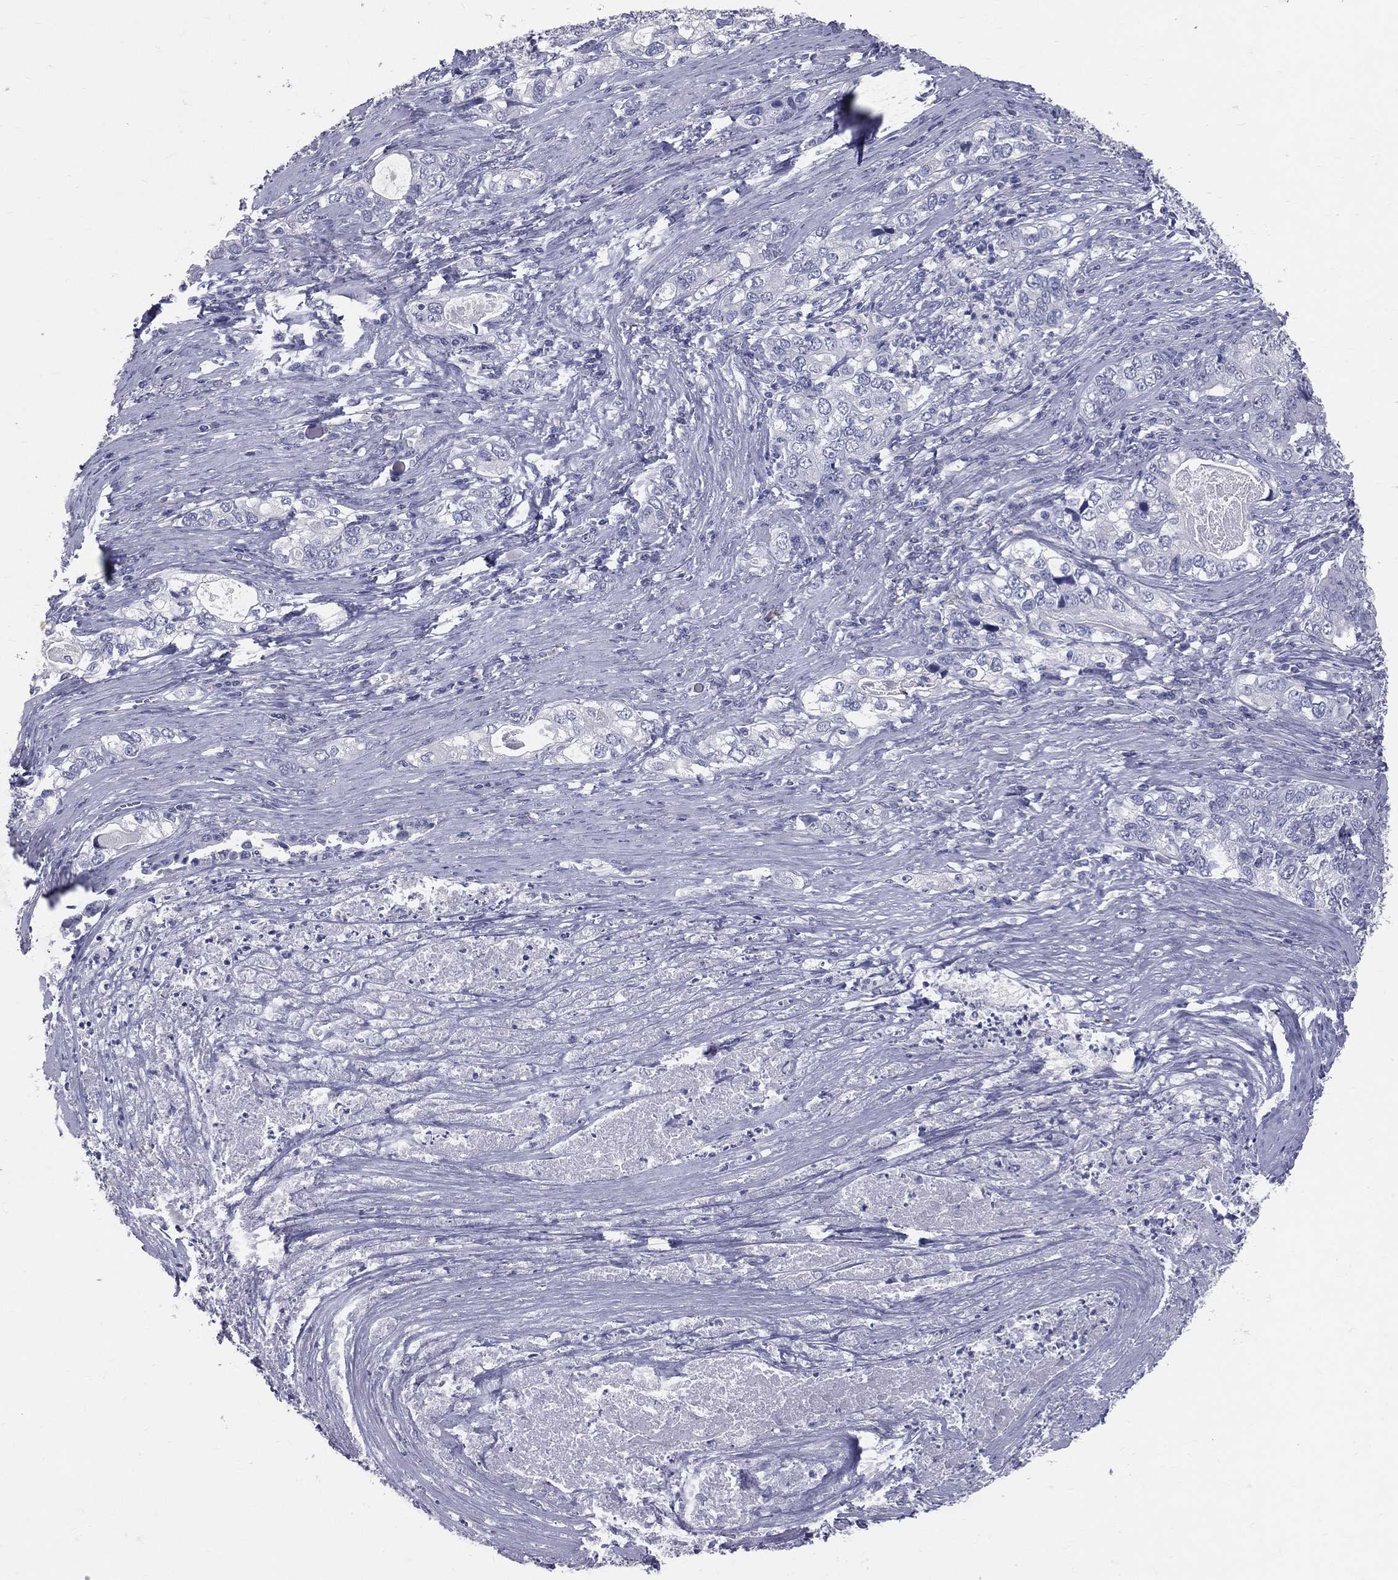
{"staining": {"intensity": "negative", "quantity": "none", "location": "none"}, "tissue": "stomach cancer", "cell_type": "Tumor cells", "image_type": "cancer", "snomed": [{"axis": "morphology", "description": "Adenocarcinoma, NOS"}, {"axis": "topography", "description": "Stomach, lower"}], "caption": "This is an immunohistochemistry (IHC) image of adenocarcinoma (stomach). There is no expression in tumor cells.", "gene": "TFPI2", "patient": {"sex": "female", "age": 72}}